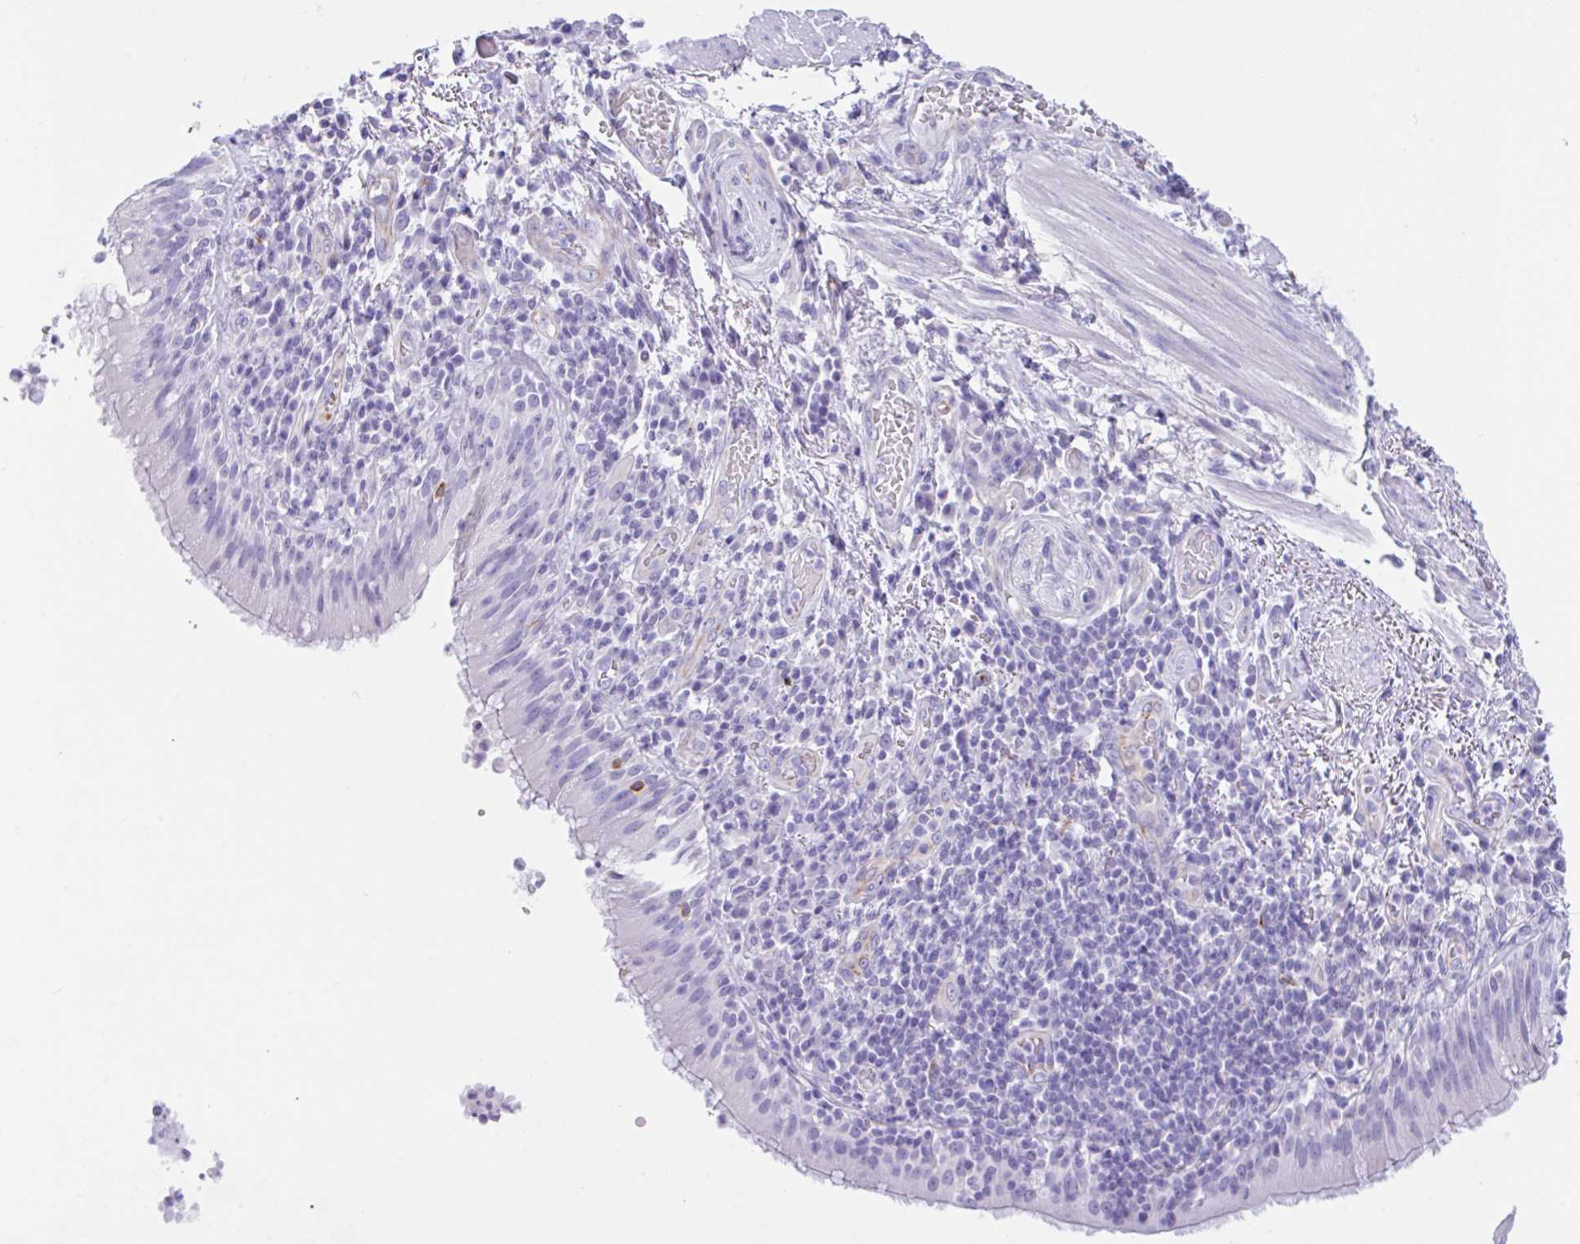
{"staining": {"intensity": "negative", "quantity": "none", "location": "none"}, "tissue": "bronchus", "cell_type": "Respiratory epithelial cells", "image_type": "normal", "snomed": [{"axis": "morphology", "description": "Normal tissue, NOS"}, {"axis": "topography", "description": "Cartilage tissue"}, {"axis": "topography", "description": "Bronchus"}], "caption": "This is an IHC histopathology image of unremarkable human bronchus. There is no staining in respiratory epithelial cells.", "gene": "NDUFAF8", "patient": {"sex": "male", "age": 56}}